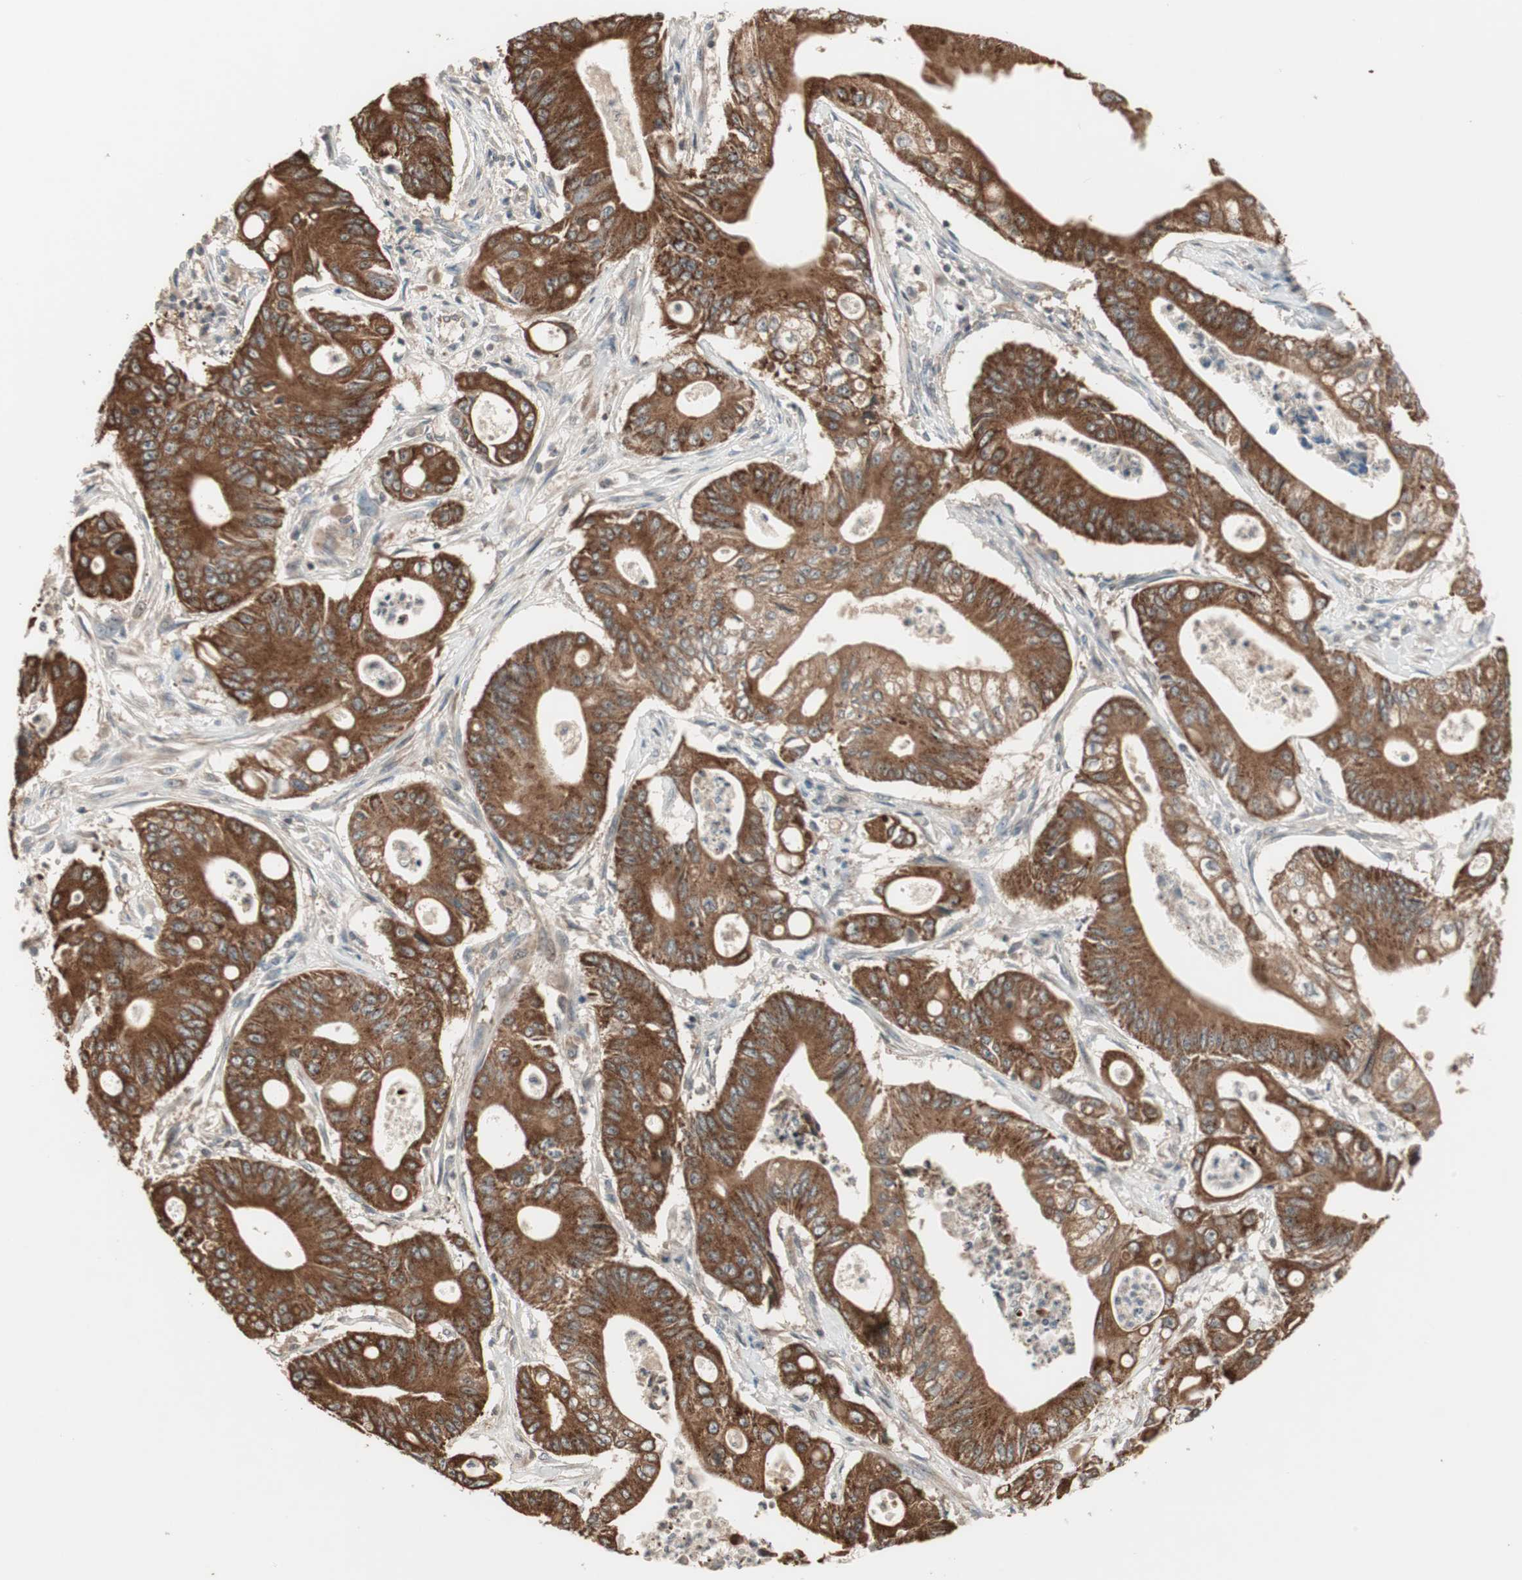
{"staining": {"intensity": "strong", "quantity": ">75%", "location": "cytoplasmic/membranous"}, "tissue": "pancreatic cancer", "cell_type": "Tumor cells", "image_type": "cancer", "snomed": [{"axis": "morphology", "description": "Normal tissue, NOS"}, {"axis": "topography", "description": "Lymph node"}], "caption": "A high amount of strong cytoplasmic/membranous expression is identified in about >75% of tumor cells in pancreatic cancer tissue.", "gene": "FBXO5", "patient": {"sex": "male", "age": 62}}